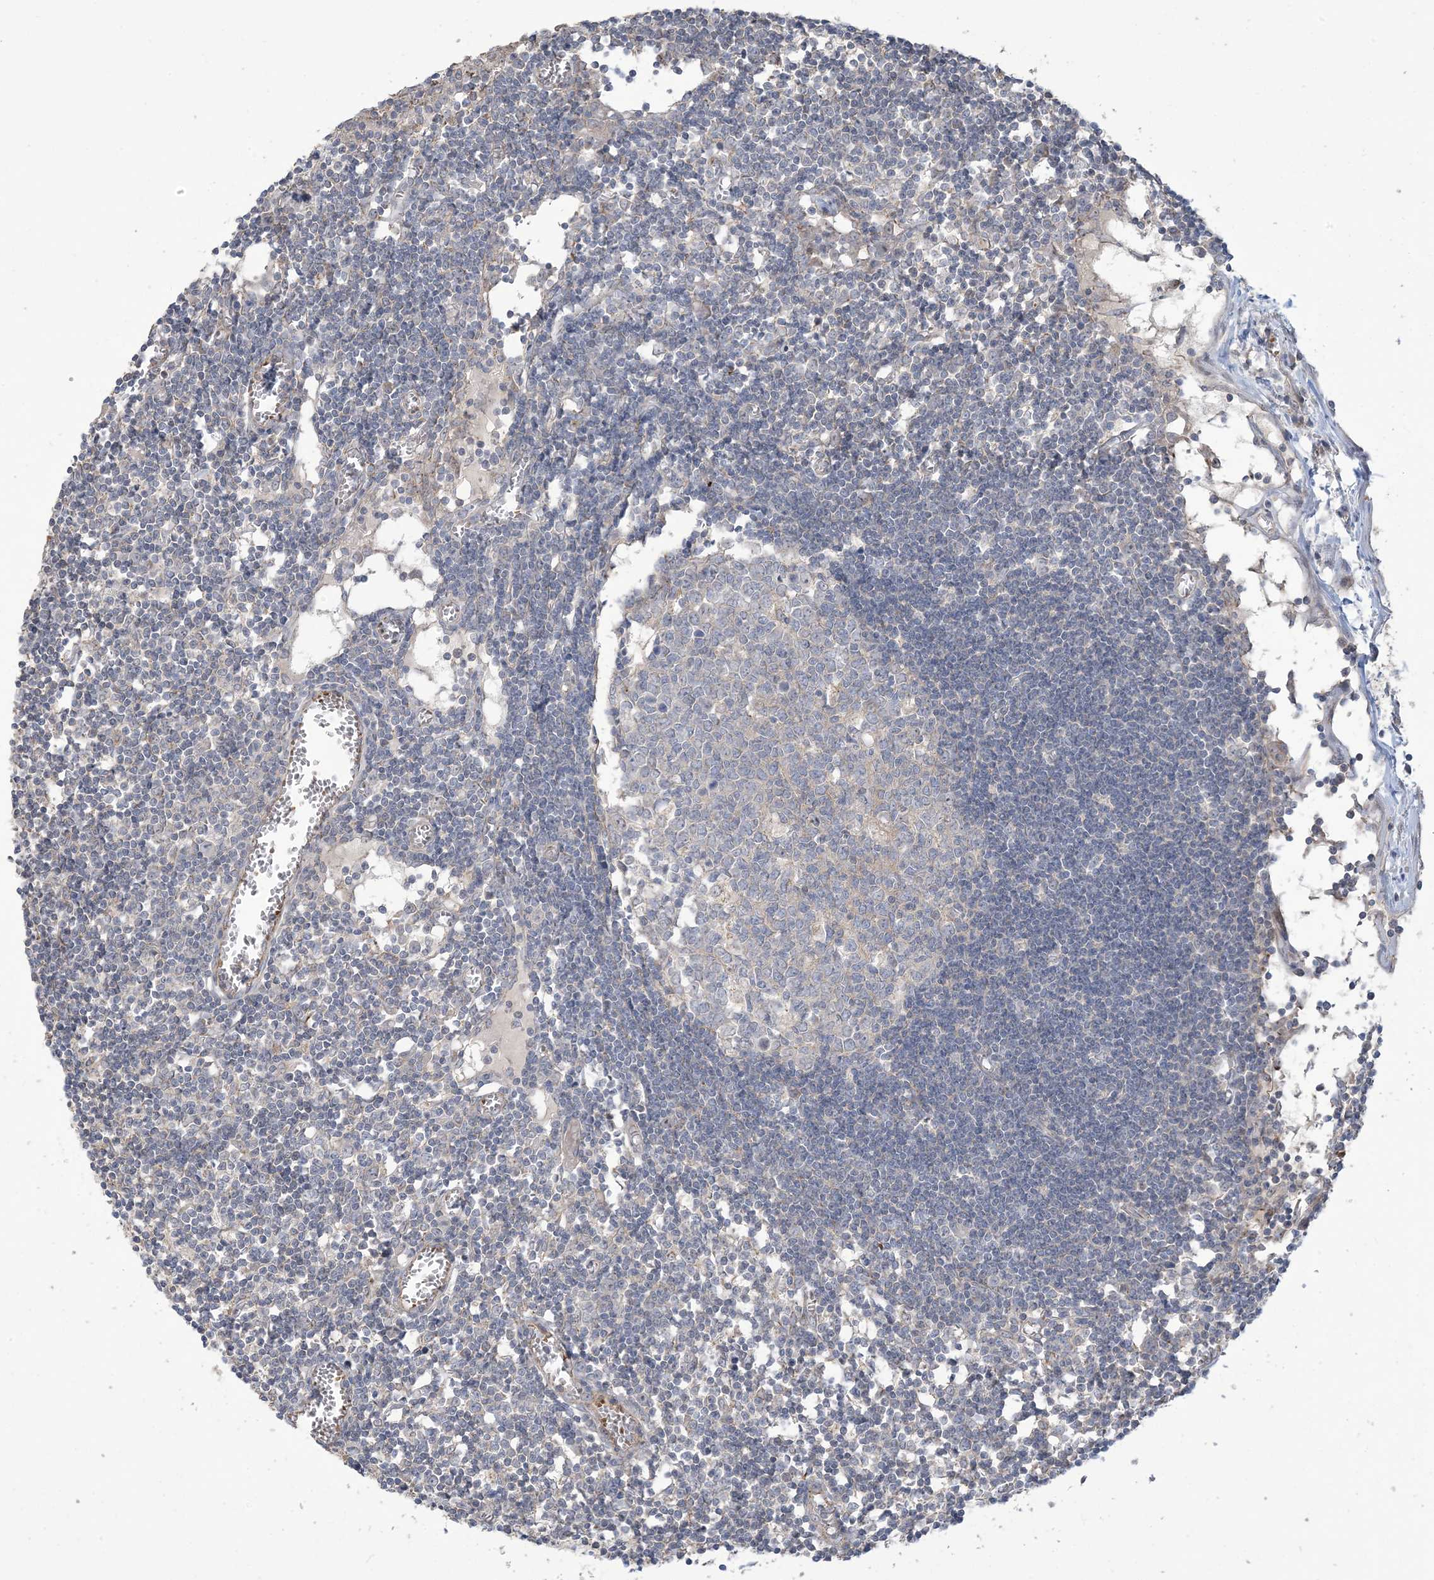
{"staining": {"intensity": "negative", "quantity": "none", "location": "none"}, "tissue": "lymph node", "cell_type": "Germinal center cells", "image_type": "normal", "snomed": [{"axis": "morphology", "description": "Normal tissue, NOS"}, {"axis": "topography", "description": "Lymph node"}], "caption": "The image shows no significant staining in germinal center cells of lymph node. Brightfield microscopy of immunohistochemistry stained with DAB (brown) and hematoxylin (blue), captured at high magnification.", "gene": "KLHL18", "patient": {"sex": "female", "age": 11}}